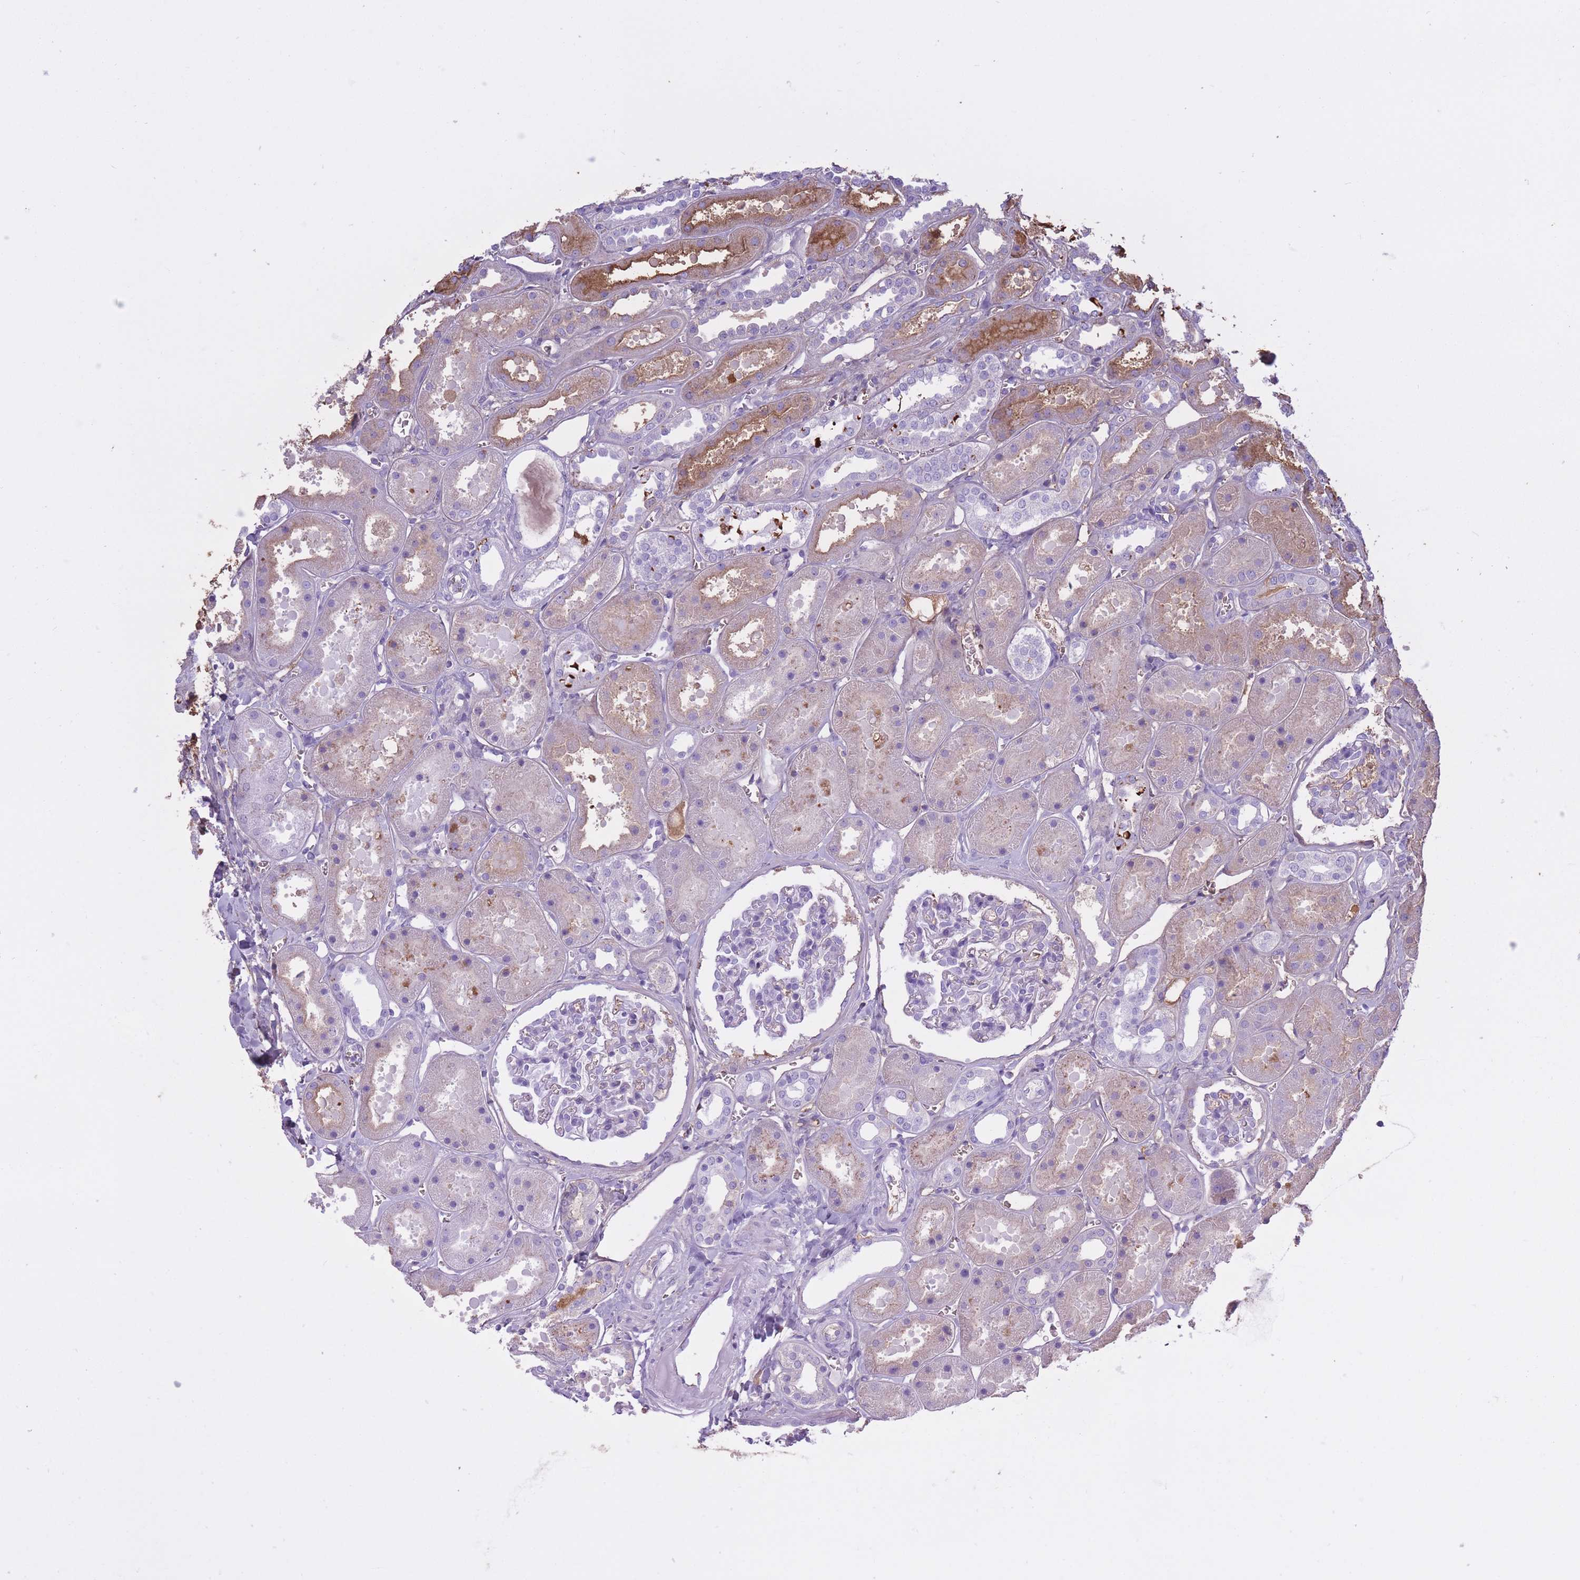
{"staining": {"intensity": "weak", "quantity": "<25%", "location": "cytoplasmic/membranous"}, "tissue": "kidney", "cell_type": "Cells in glomeruli", "image_type": "normal", "snomed": [{"axis": "morphology", "description": "Normal tissue, NOS"}, {"axis": "topography", "description": "Kidney"}], "caption": "Immunohistochemical staining of unremarkable kidney displays no significant expression in cells in glomeruli. (IHC, brightfield microscopy, high magnification).", "gene": "AP3S1", "patient": {"sex": "female", "age": 41}}